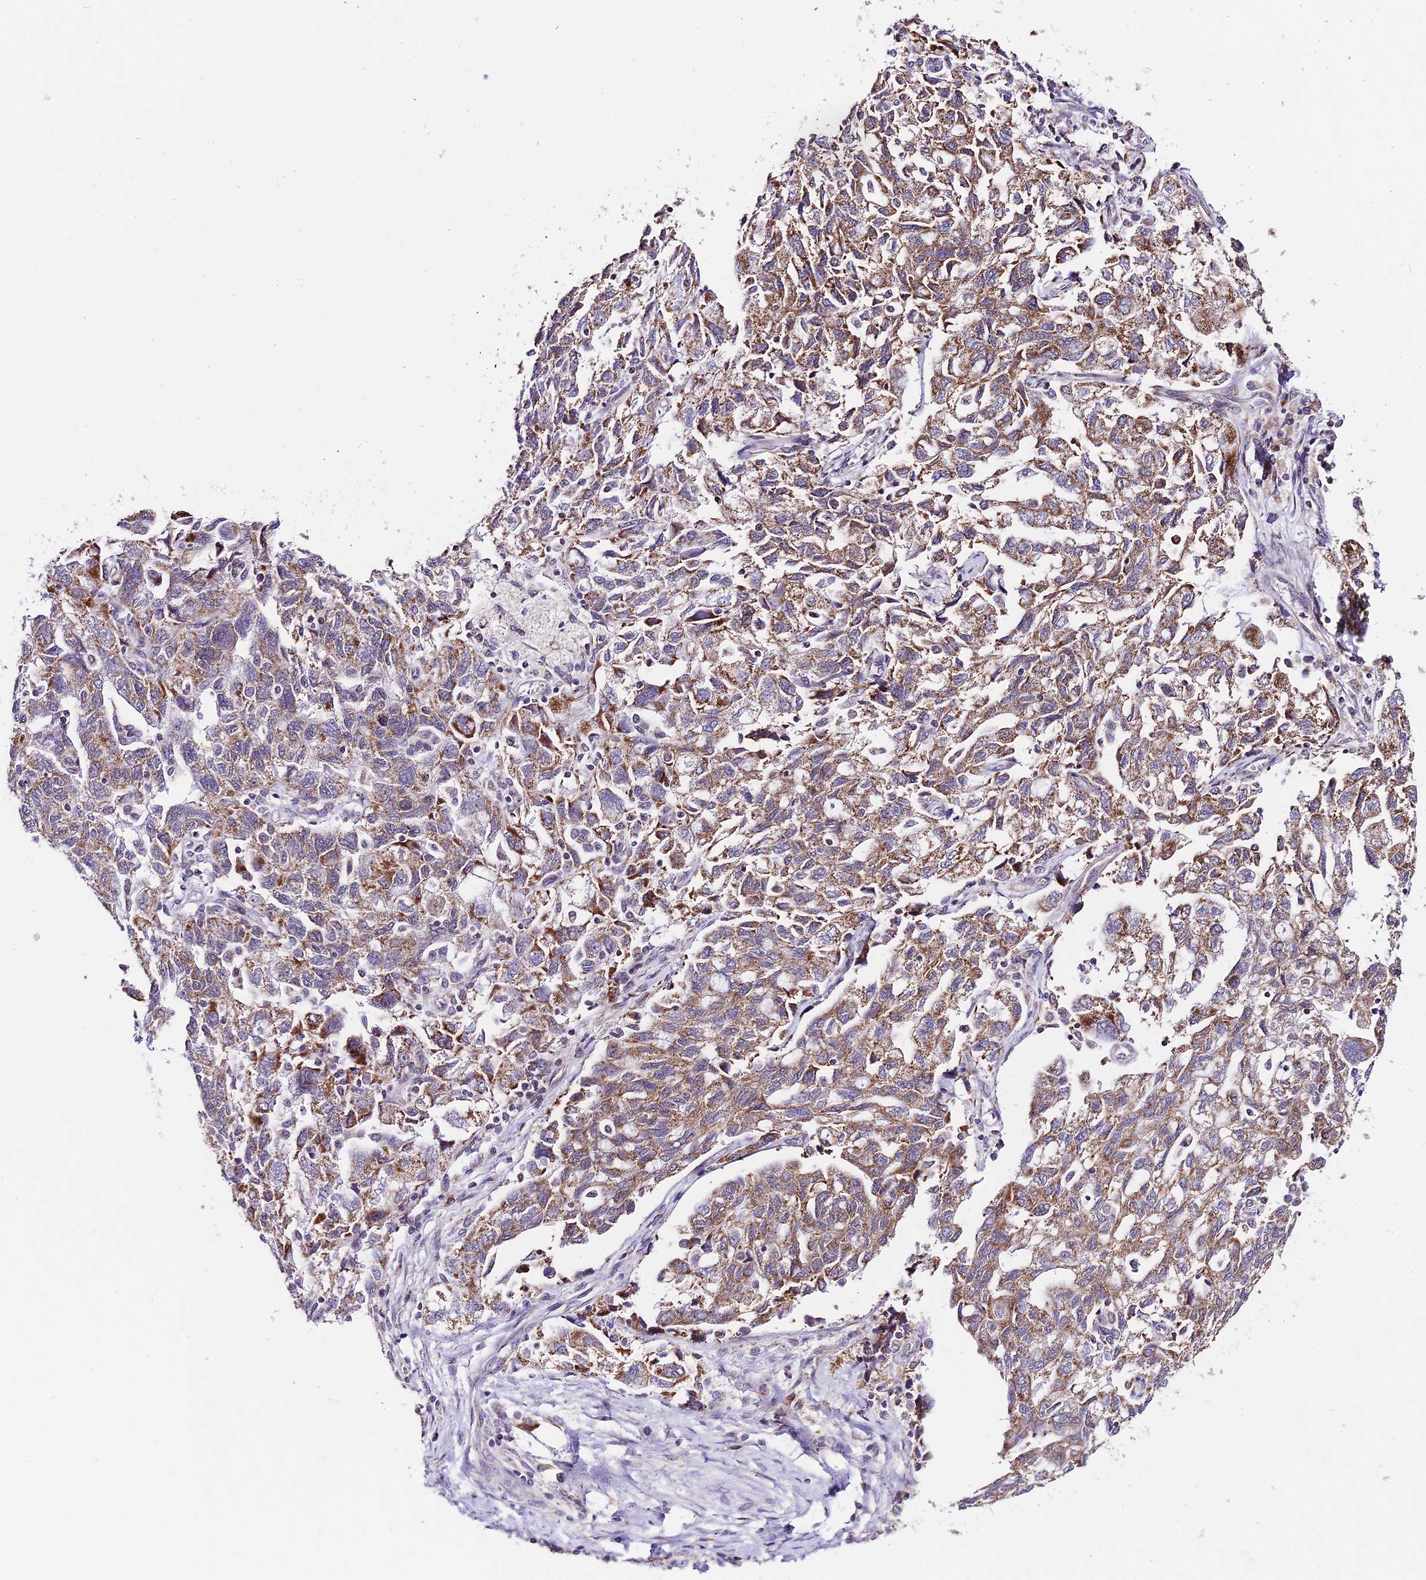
{"staining": {"intensity": "moderate", "quantity": ">75%", "location": "cytoplasmic/membranous"}, "tissue": "ovarian cancer", "cell_type": "Tumor cells", "image_type": "cancer", "snomed": [{"axis": "morphology", "description": "Carcinoma, NOS"}, {"axis": "morphology", "description": "Cystadenocarcinoma, serous, NOS"}, {"axis": "topography", "description": "Ovary"}], "caption": "High-power microscopy captured an immunohistochemistry histopathology image of ovarian cancer, revealing moderate cytoplasmic/membranous positivity in approximately >75% of tumor cells.", "gene": "ATP5PB", "patient": {"sex": "female", "age": 69}}